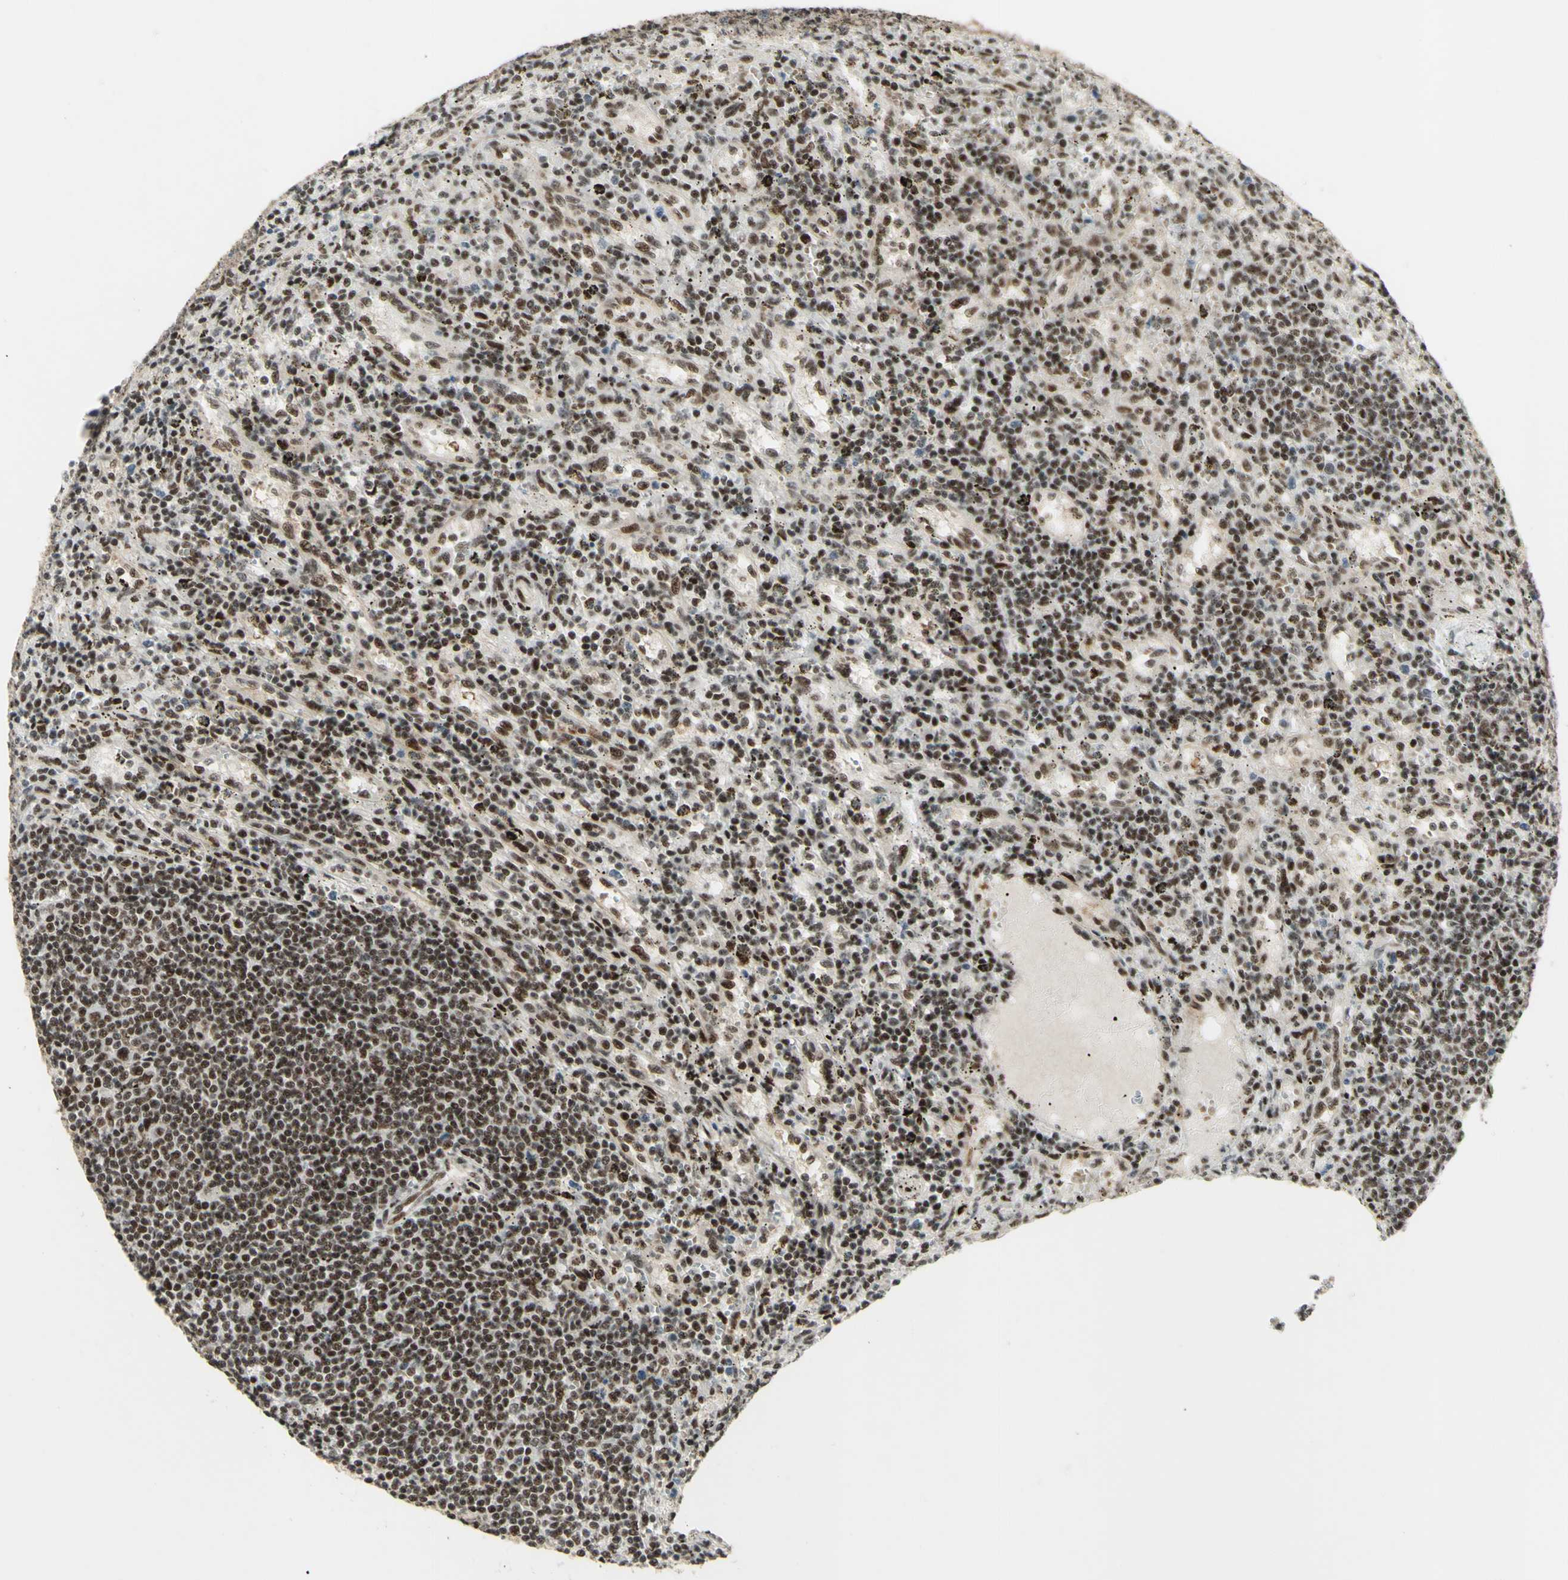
{"staining": {"intensity": "strong", "quantity": ">75%", "location": "nuclear"}, "tissue": "lymphoma", "cell_type": "Tumor cells", "image_type": "cancer", "snomed": [{"axis": "morphology", "description": "Malignant lymphoma, non-Hodgkin's type, Low grade"}, {"axis": "topography", "description": "Spleen"}], "caption": "A high amount of strong nuclear staining is identified in about >75% of tumor cells in lymphoma tissue.", "gene": "DHX9", "patient": {"sex": "male", "age": 76}}